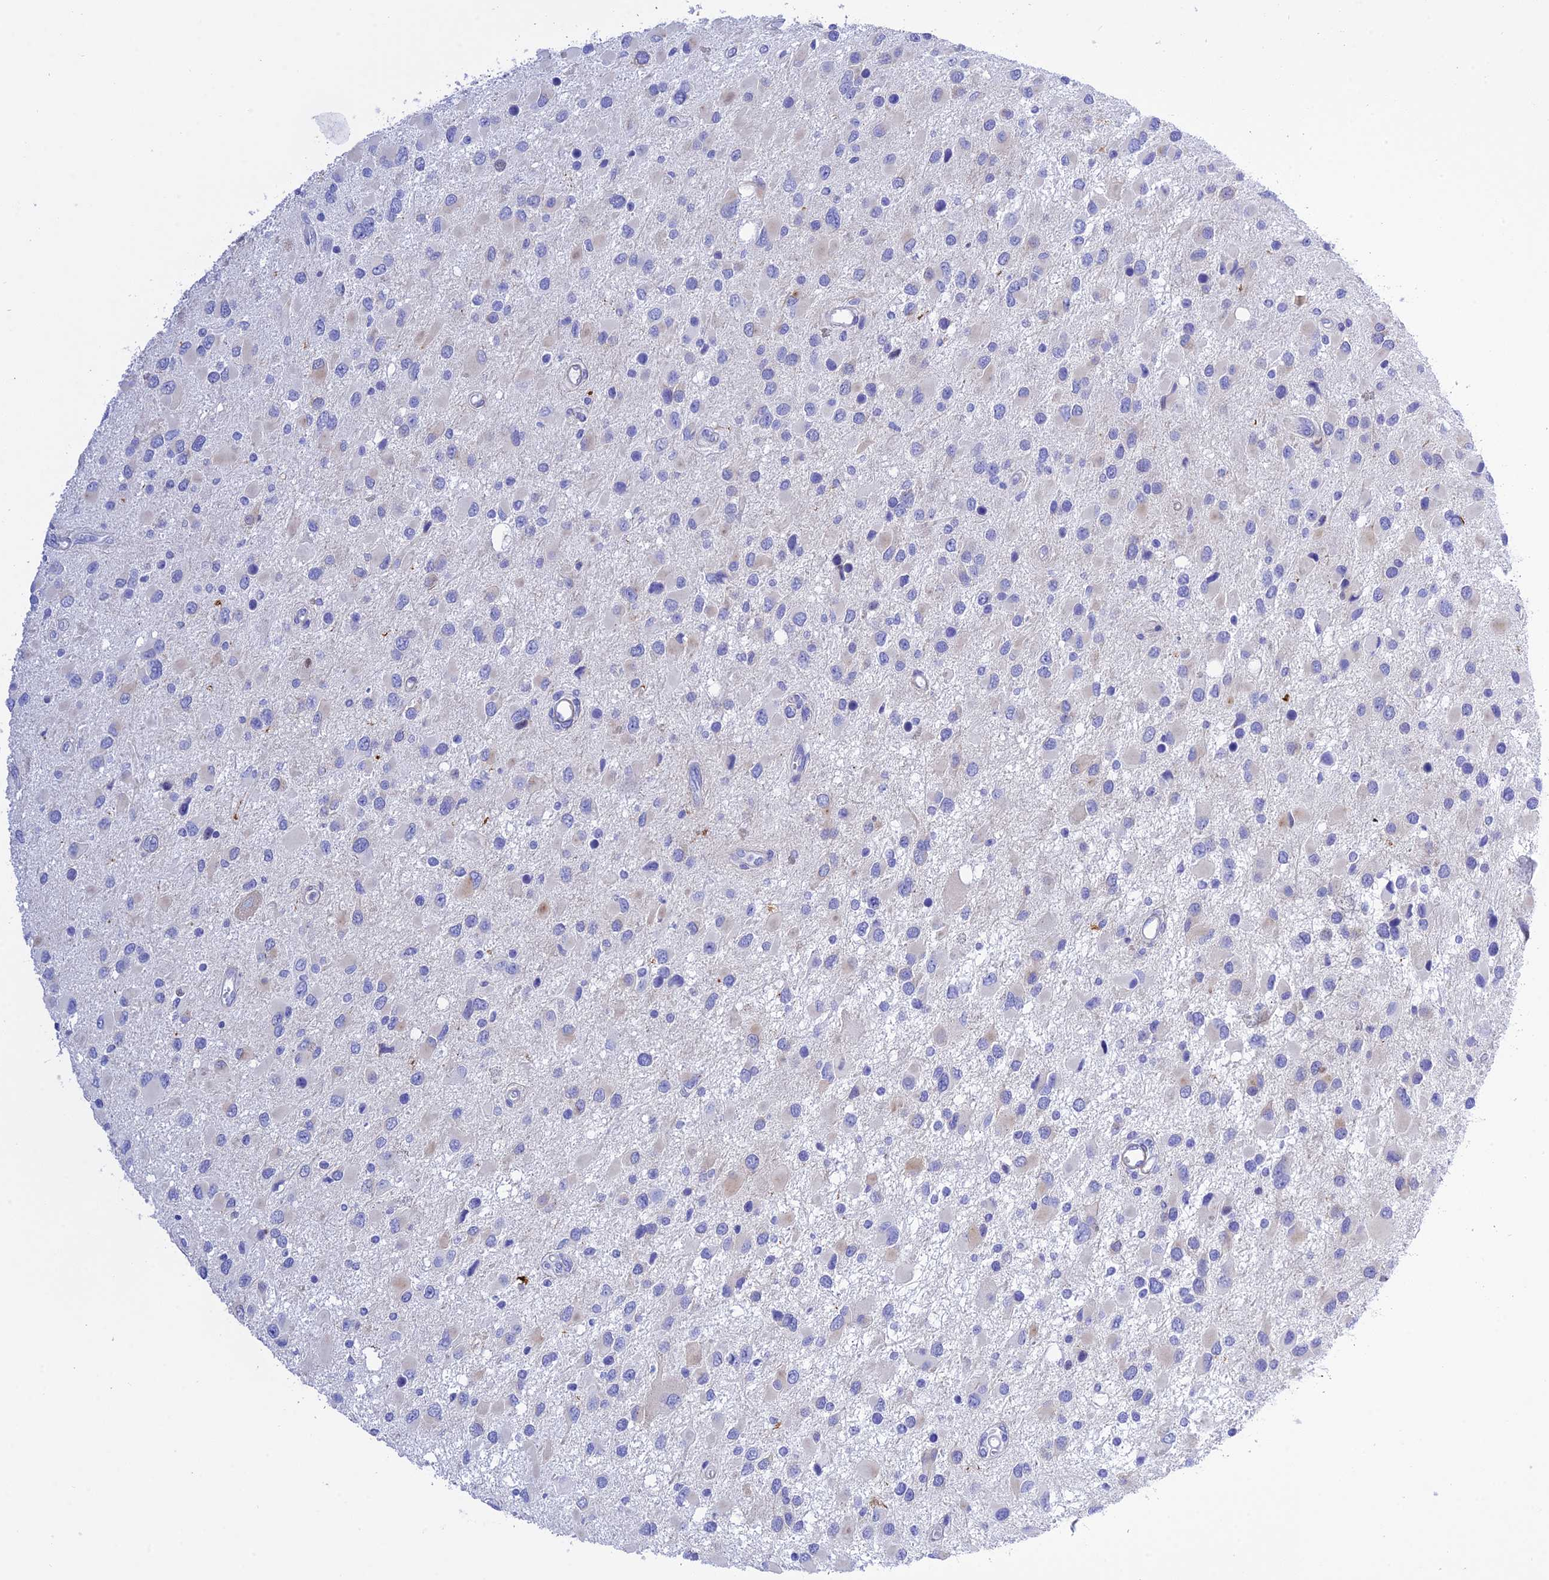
{"staining": {"intensity": "negative", "quantity": "none", "location": "none"}, "tissue": "glioma", "cell_type": "Tumor cells", "image_type": "cancer", "snomed": [{"axis": "morphology", "description": "Glioma, malignant, High grade"}, {"axis": "topography", "description": "Brain"}], "caption": "This is a image of immunohistochemistry staining of malignant glioma (high-grade), which shows no positivity in tumor cells.", "gene": "FRA10AC1", "patient": {"sex": "male", "age": 53}}